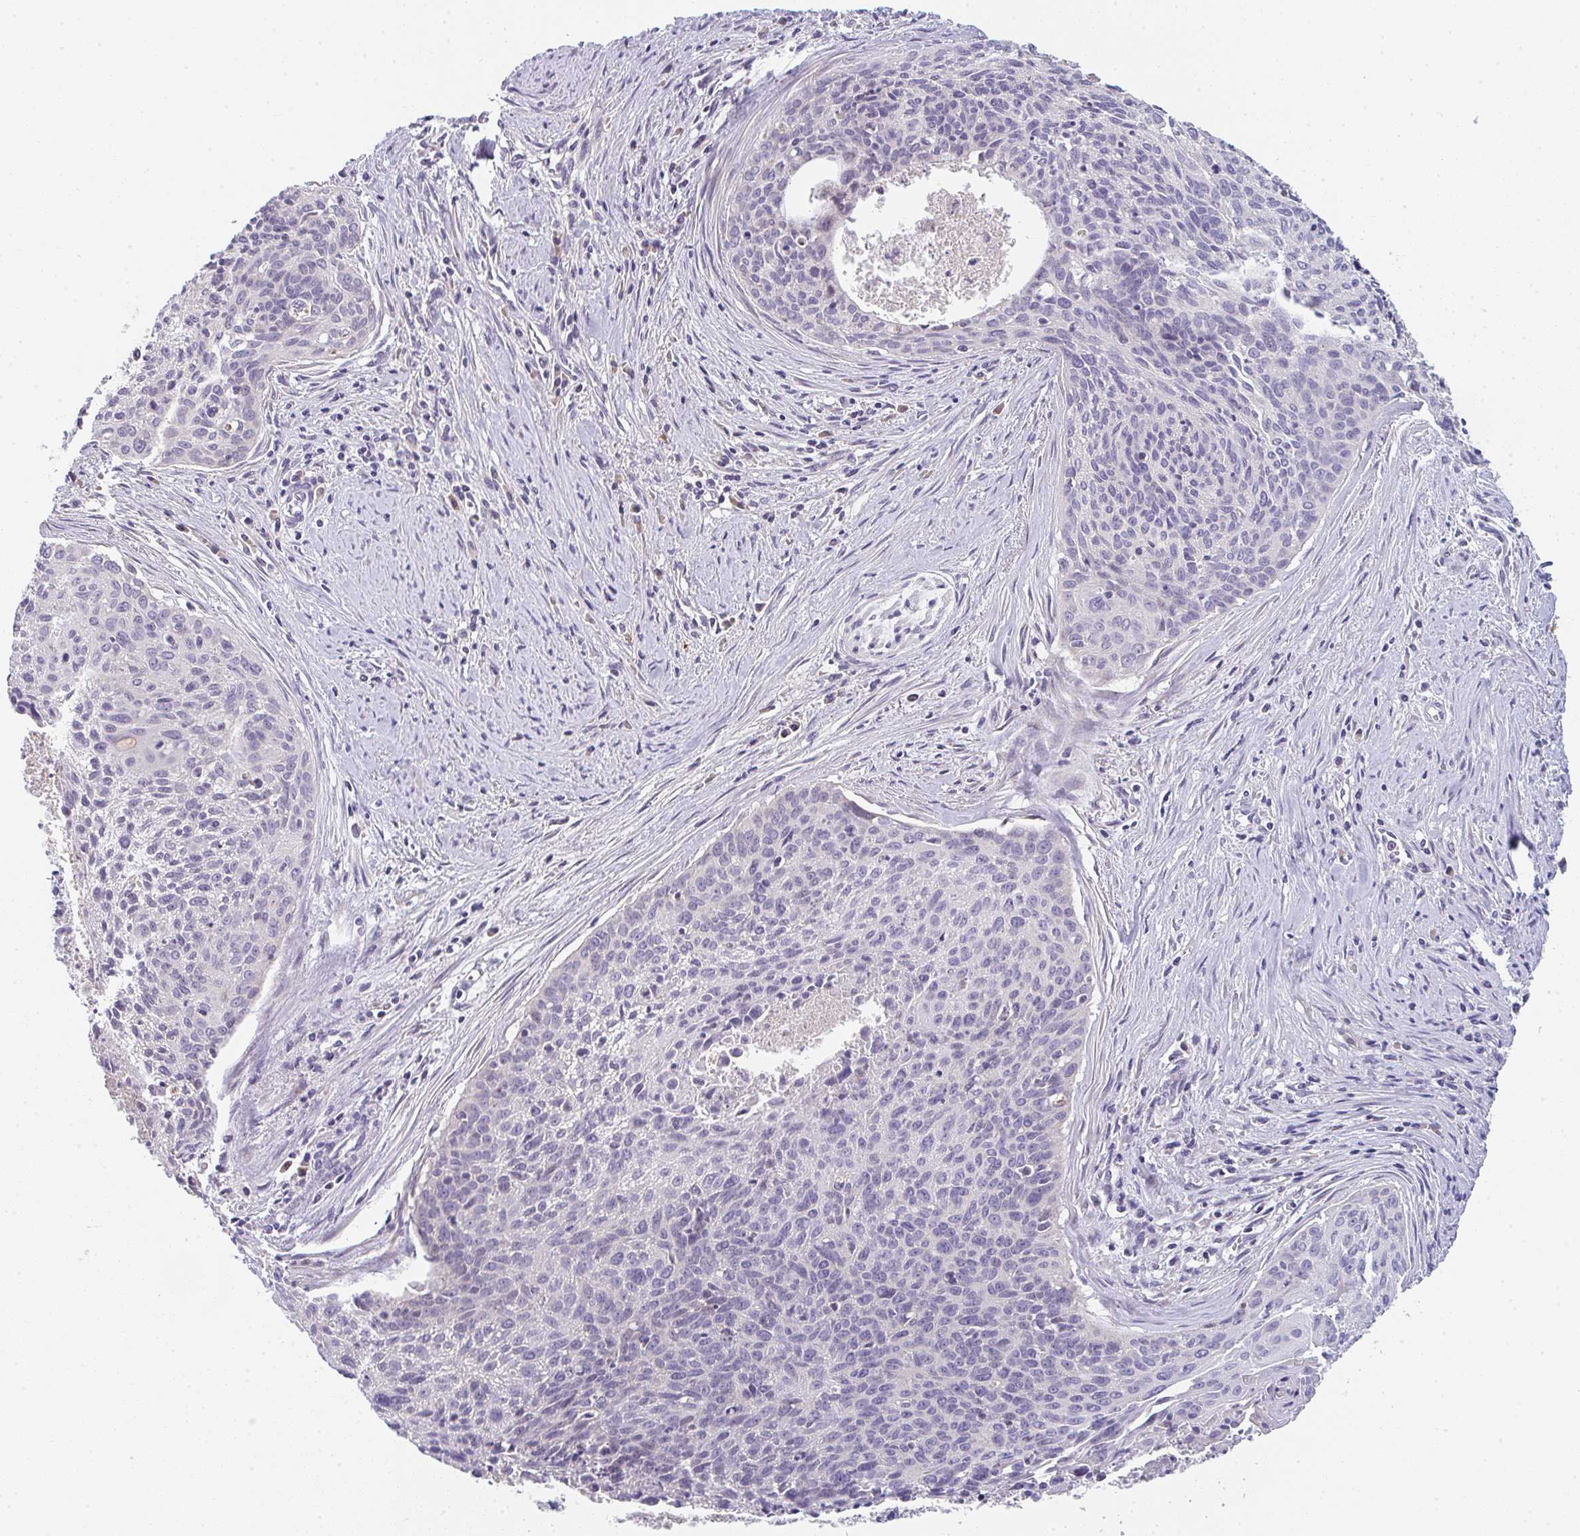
{"staining": {"intensity": "negative", "quantity": "none", "location": "none"}, "tissue": "cervical cancer", "cell_type": "Tumor cells", "image_type": "cancer", "snomed": [{"axis": "morphology", "description": "Squamous cell carcinoma, NOS"}, {"axis": "topography", "description": "Cervix"}], "caption": "Squamous cell carcinoma (cervical) stained for a protein using immunohistochemistry demonstrates no expression tumor cells.", "gene": "CACNA1S", "patient": {"sex": "female", "age": 55}}